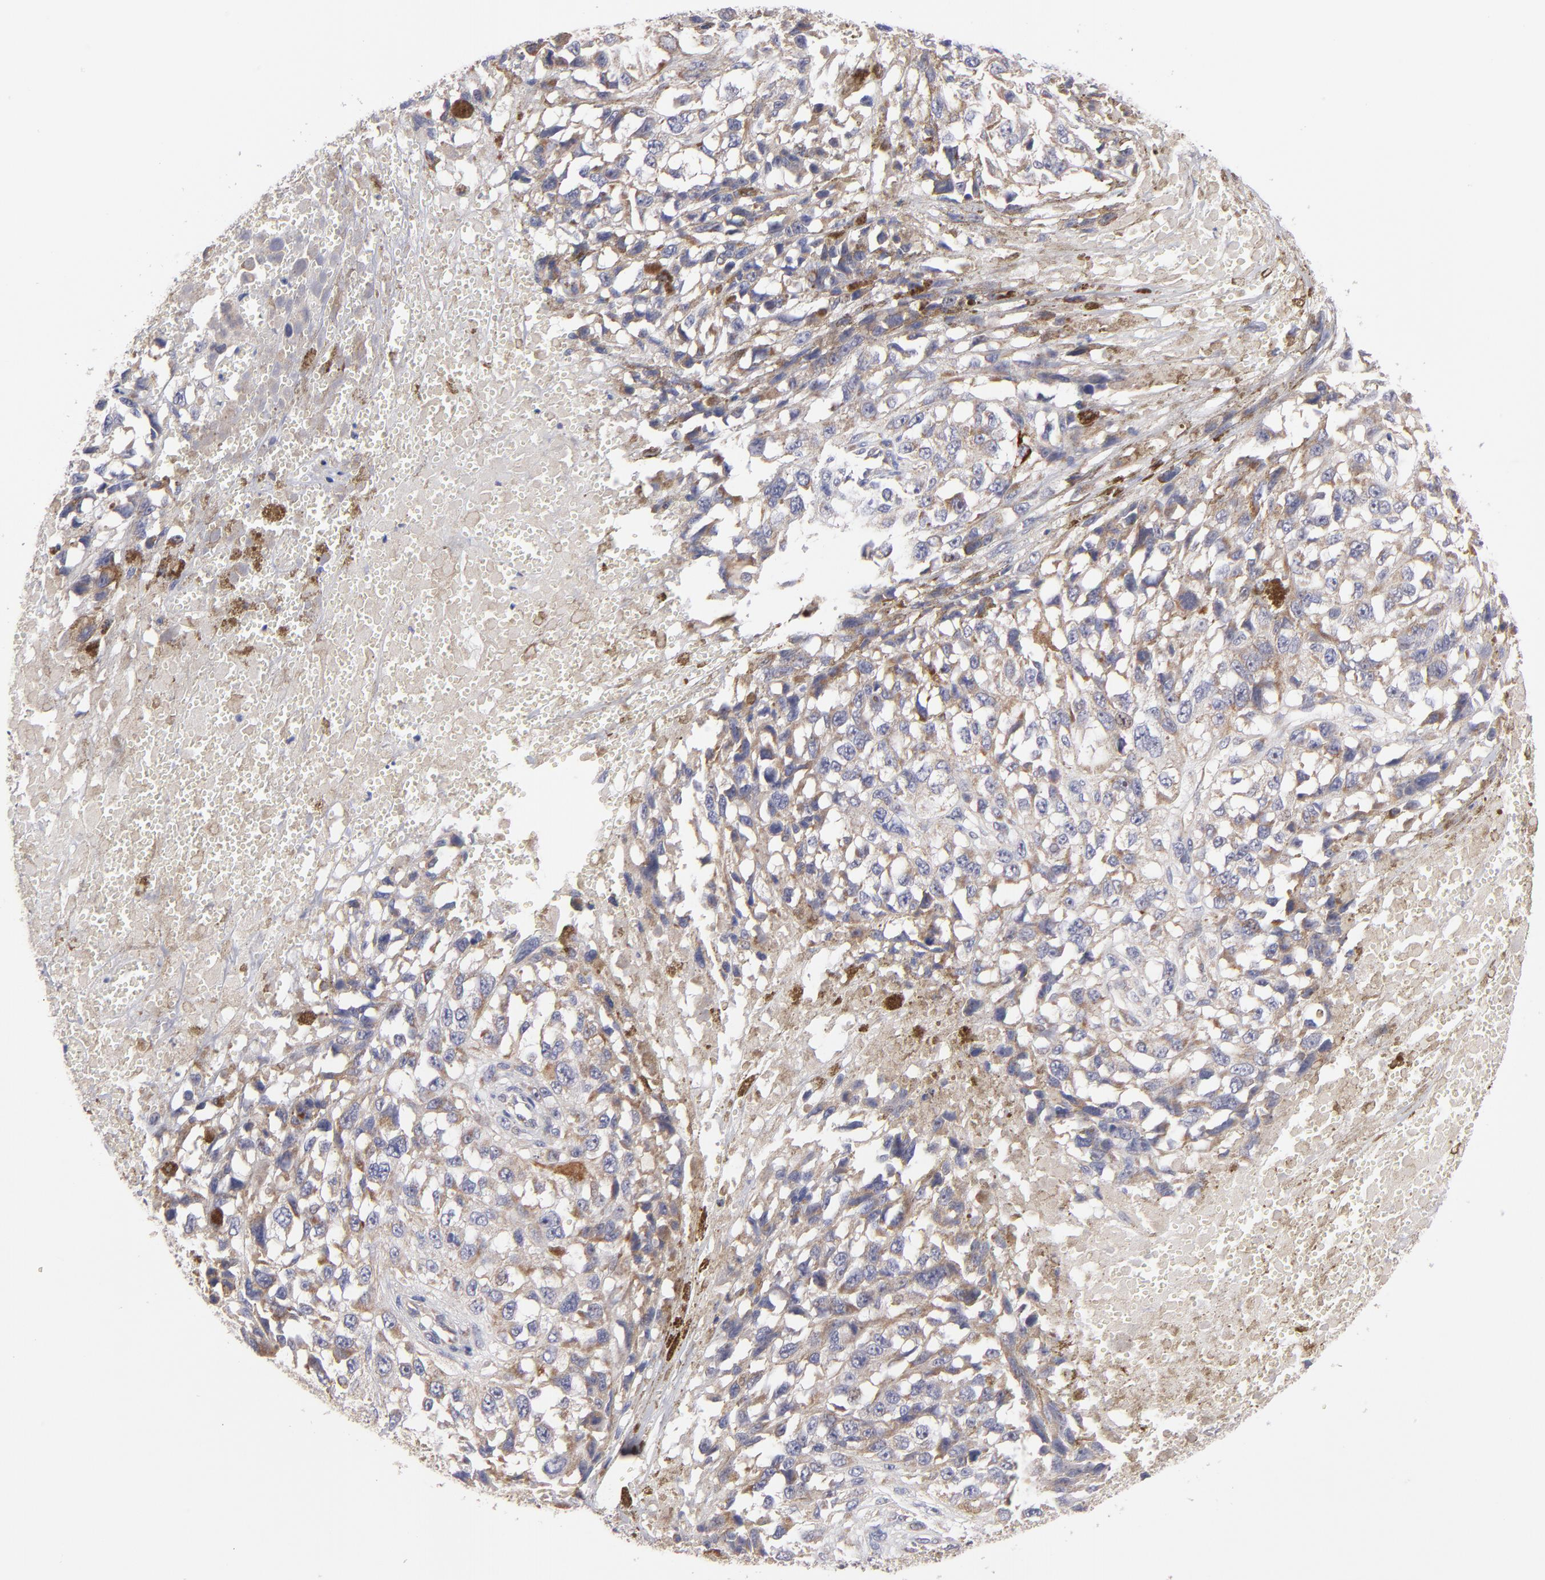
{"staining": {"intensity": "weak", "quantity": ">75%", "location": "cytoplasmic/membranous"}, "tissue": "melanoma", "cell_type": "Tumor cells", "image_type": "cancer", "snomed": [{"axis": "morphology", "description": "Malignant melanoma, Metastatic site"}, {"axis": "topography", "description": "Lymph node"}], "caption": "DAB immunohistochemical staining of malignant melanoma (metastatic site) demonstrates weak cytoplasmic/membranous protein staining in about >75% of tumor cells.", "gene": "HCCS", "patient": {"sex": "male", "age": 59}}